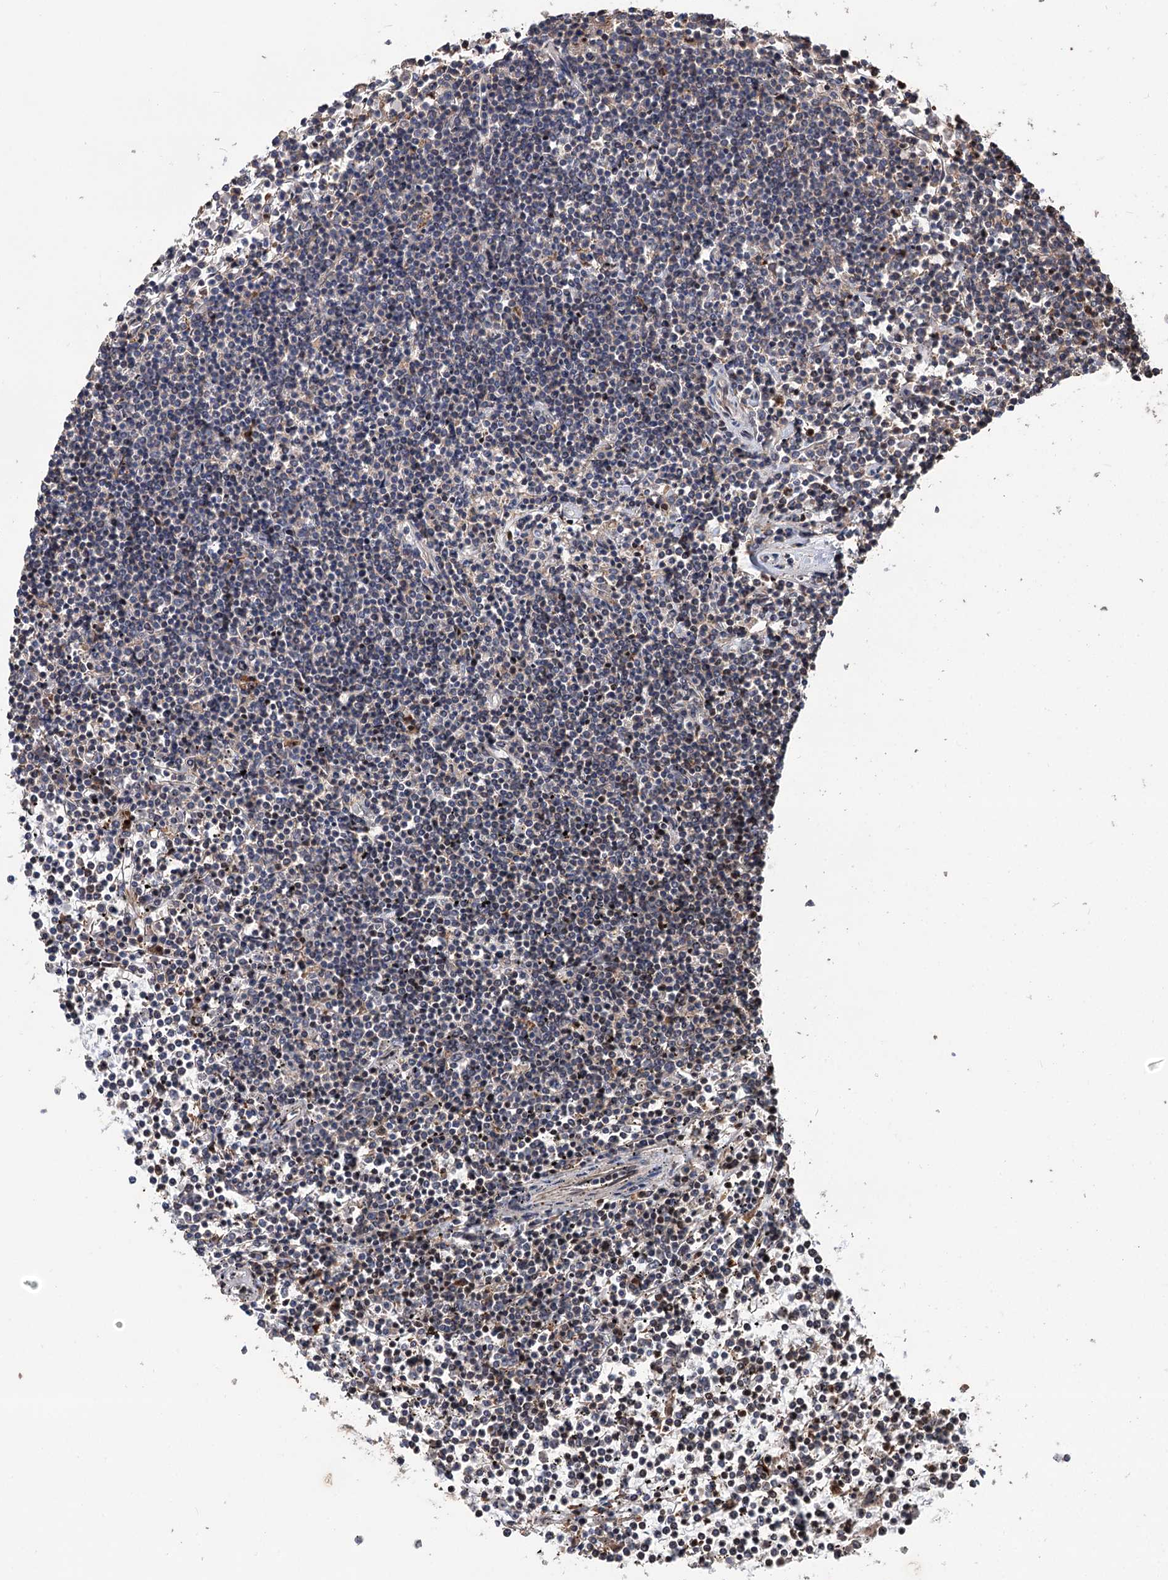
{"staining": {"intensity": "negative", "quantity": "none", "location": "none"}, "tissue": "lymphoma", "cell_type": "Tumor cells", "image_type": "cancer", "snomed": [{"axis": "morphology", "description": "Malignant lymphoma, non-Hodgkin's type, Low grade"}, {"axis": "topography", "description": "Spleen"}], "caption": "A histopathology image of human lymphoma is negative for staining in tumor cells.", "gene": "GRIP1", "patient": {"sex": "female", "age": 19}}